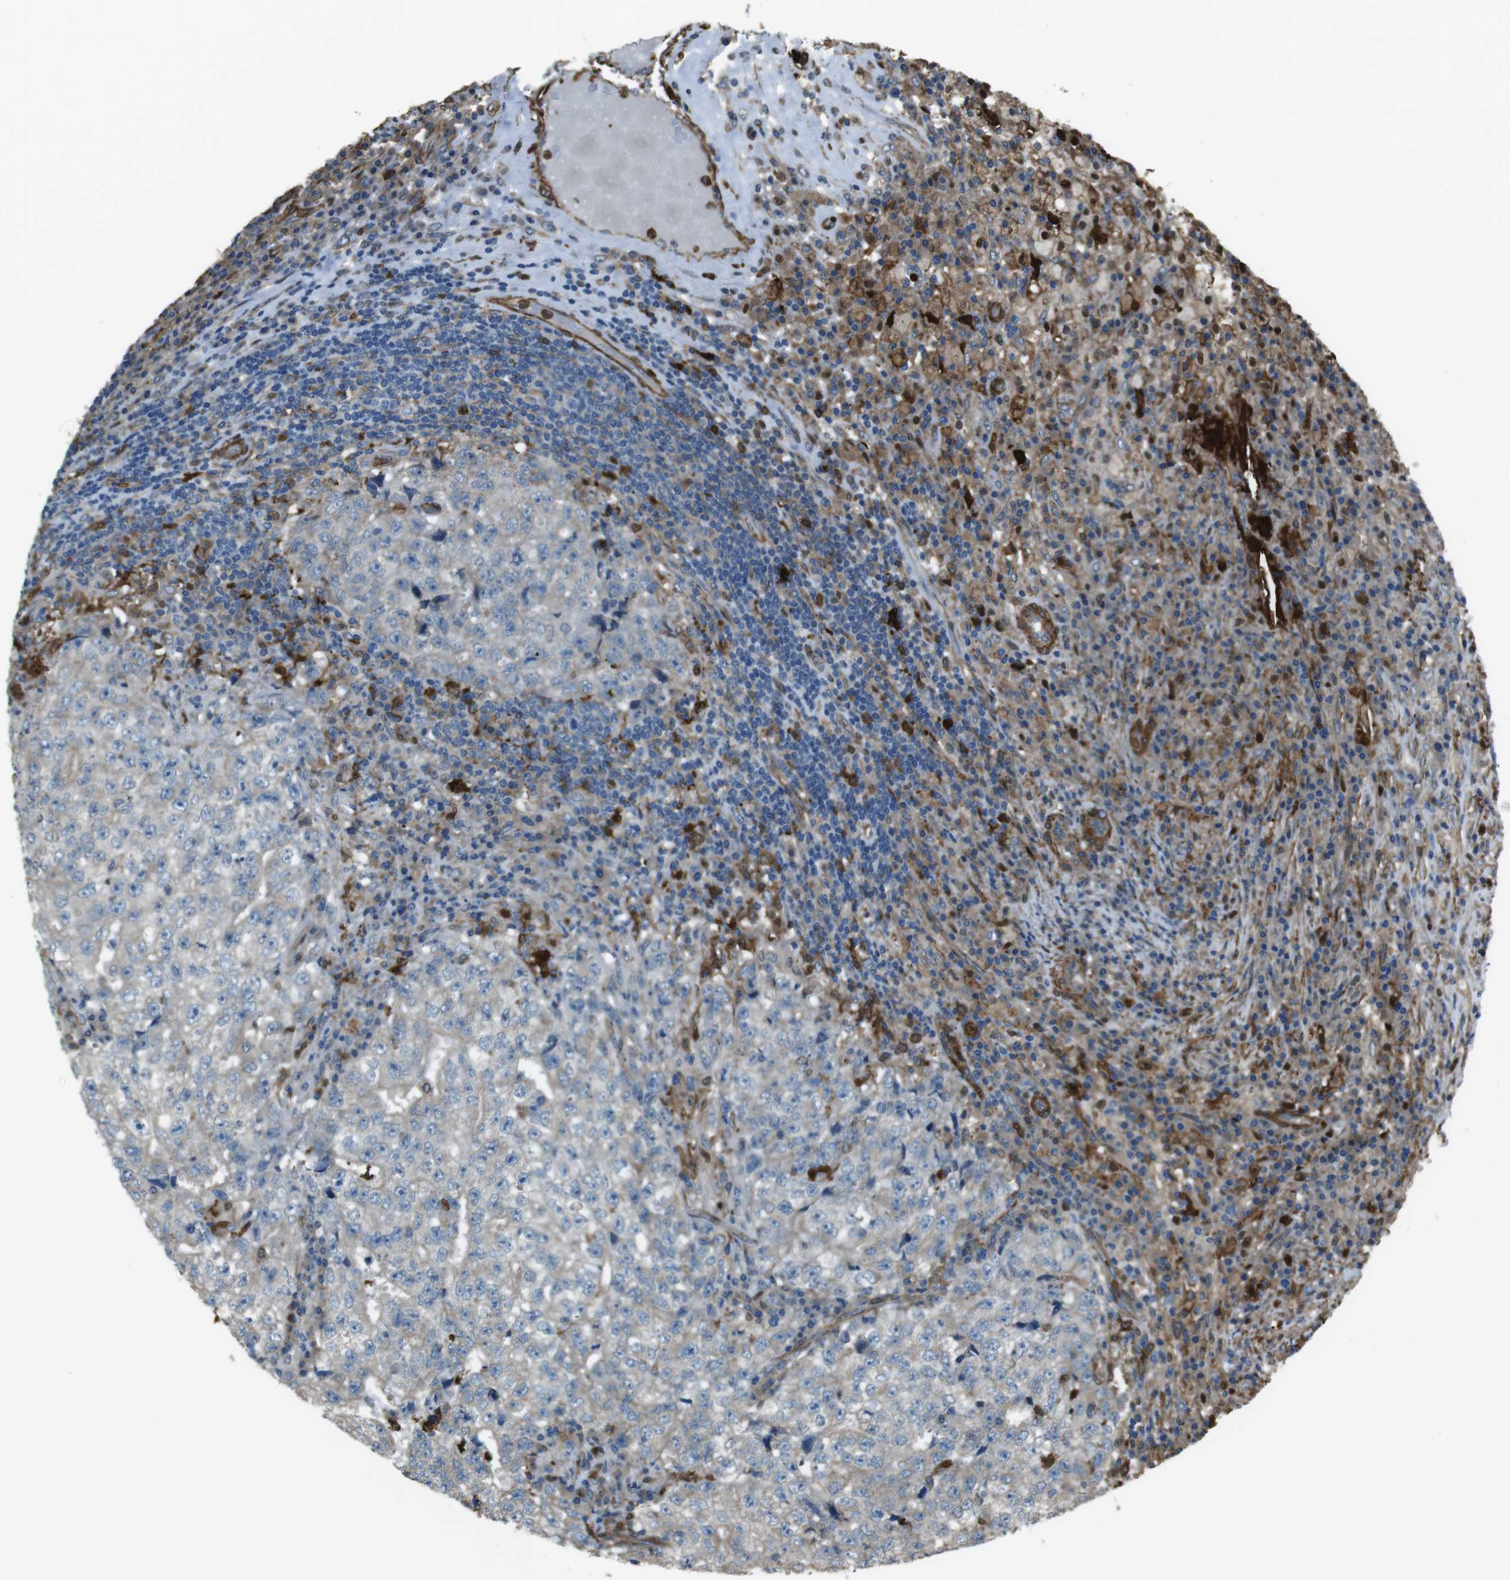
{"staining": {"intensity": "weak", "quantity": "25%-75%", "location": "cytoplasmic/membranous"}, "tissue": "testis cancer", "cell_type": "Tumor cells", "image_type": "cancer", "snomed": [{"axis": "morphology", "description": "Necrosis, NOS"}, {"axis": "morphology", "description": "Carcinoma, Embryonal, NOS"}, {"axis": "topography", "description": "Testis"}], "caption": "Immunohistochemical staining of testis embryonal carcinoma reveals low levels of weak cytoplasmic/membranous protein positivity in approximately 25%-75% of tumor cells.", "gene": "SFT2D1", "patient": {"sex": "male", "age": 19}}